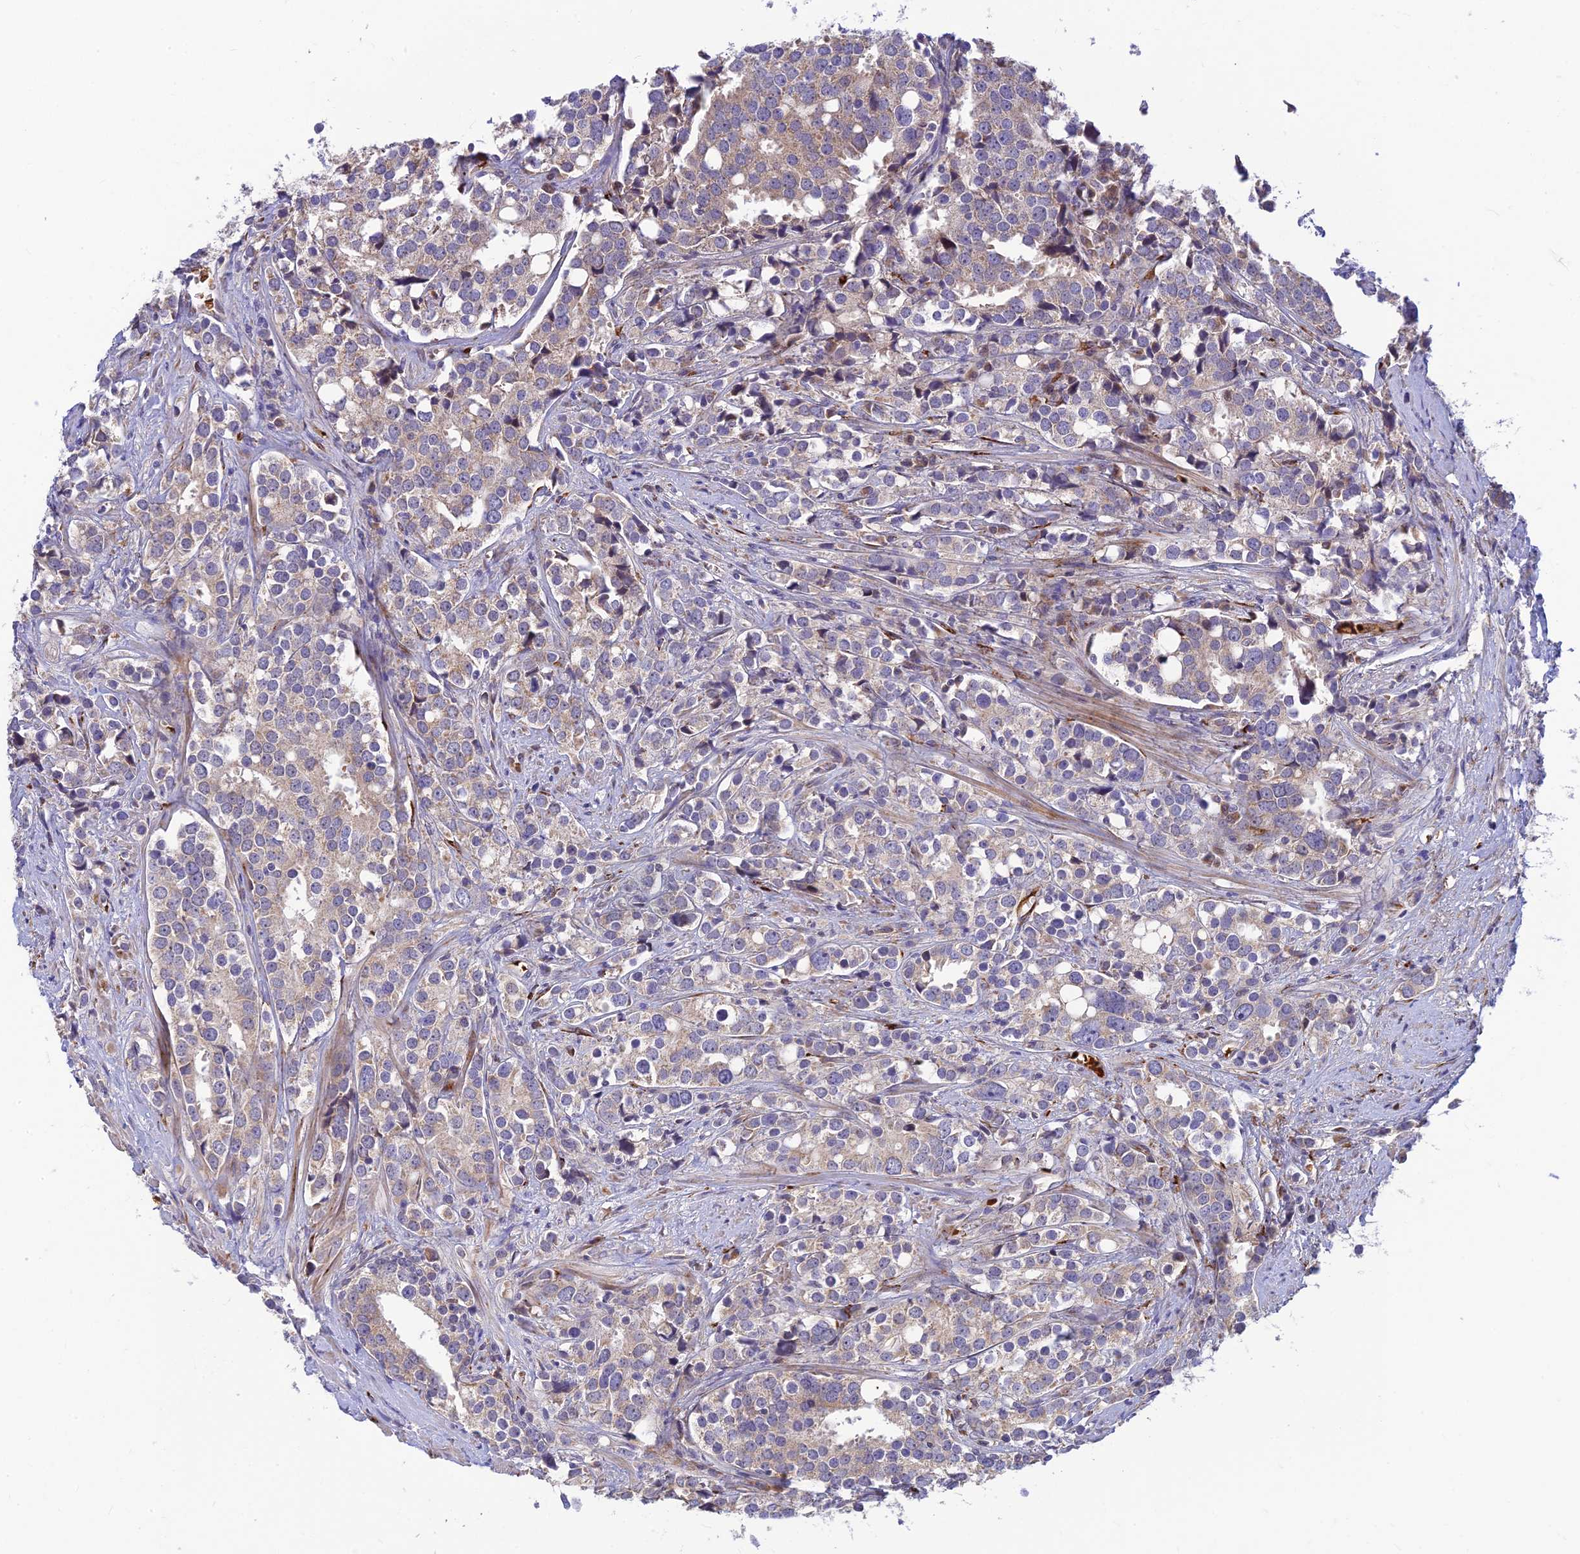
{"staining": {"intensity": "negative", "quantity": "none", "location": "none"}, "tissue": "prostate cancer", "cell_type": "Tumor cells", "image_type": "cancer", "snomed": [{"axis": "morphology", "description": "Adenocarcinoma, High grade"}, {"axis": "topography", "description": "Prostate"}], "caption": "Human high-grade adenocarcinoma (prostate) stained for a protein using IHC reveals no positivity in tumor cells.", "gene": "UFSP2", "patient": {"sex": "male", "age": 71}}